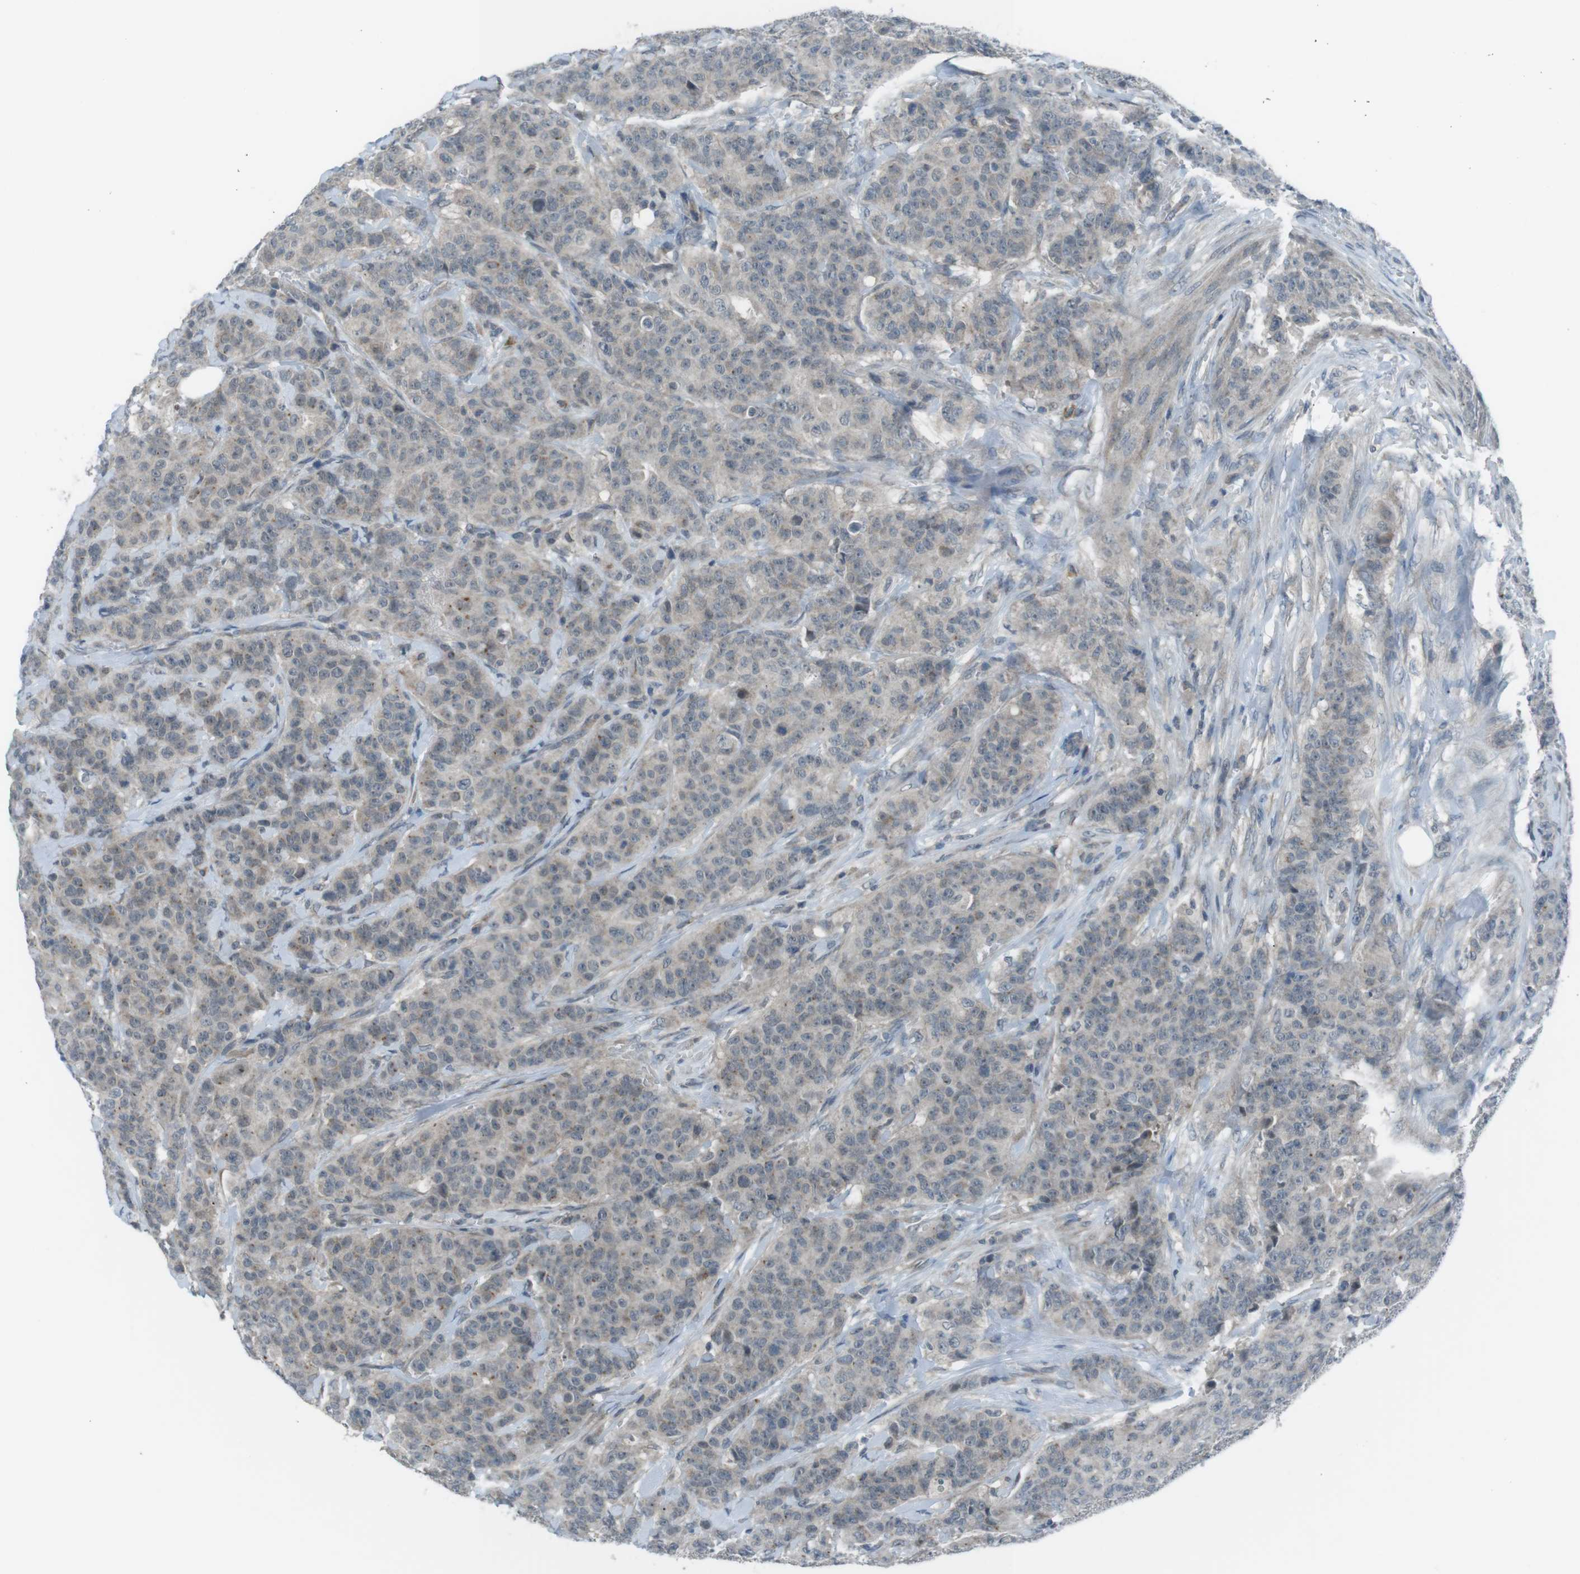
{"staining": {"intensity": "weak", "quantity": ">75%", "location": "cytoplasmic/membranous"}, "tissue": "breast cancer", "cell_type": "Tumor cells", "image_type": "cancer", "snomed": [{"axis": "morphology", "description": "Normal tissue, NOS"}, {"axis": "morphology", "description": "Duct carcinoma"}, {"axis": "topography", "description": "Breast"}], "caption": "The photomicrograph reveals immunohistochemical staining of breast cancer (intraductal carcinoma). There is weak cytoplasmic/membranous expression is seen in approximately >75% of tumor cells.", "gene": "FCRLA", "patient": {"sex": "female", "age": 40}}